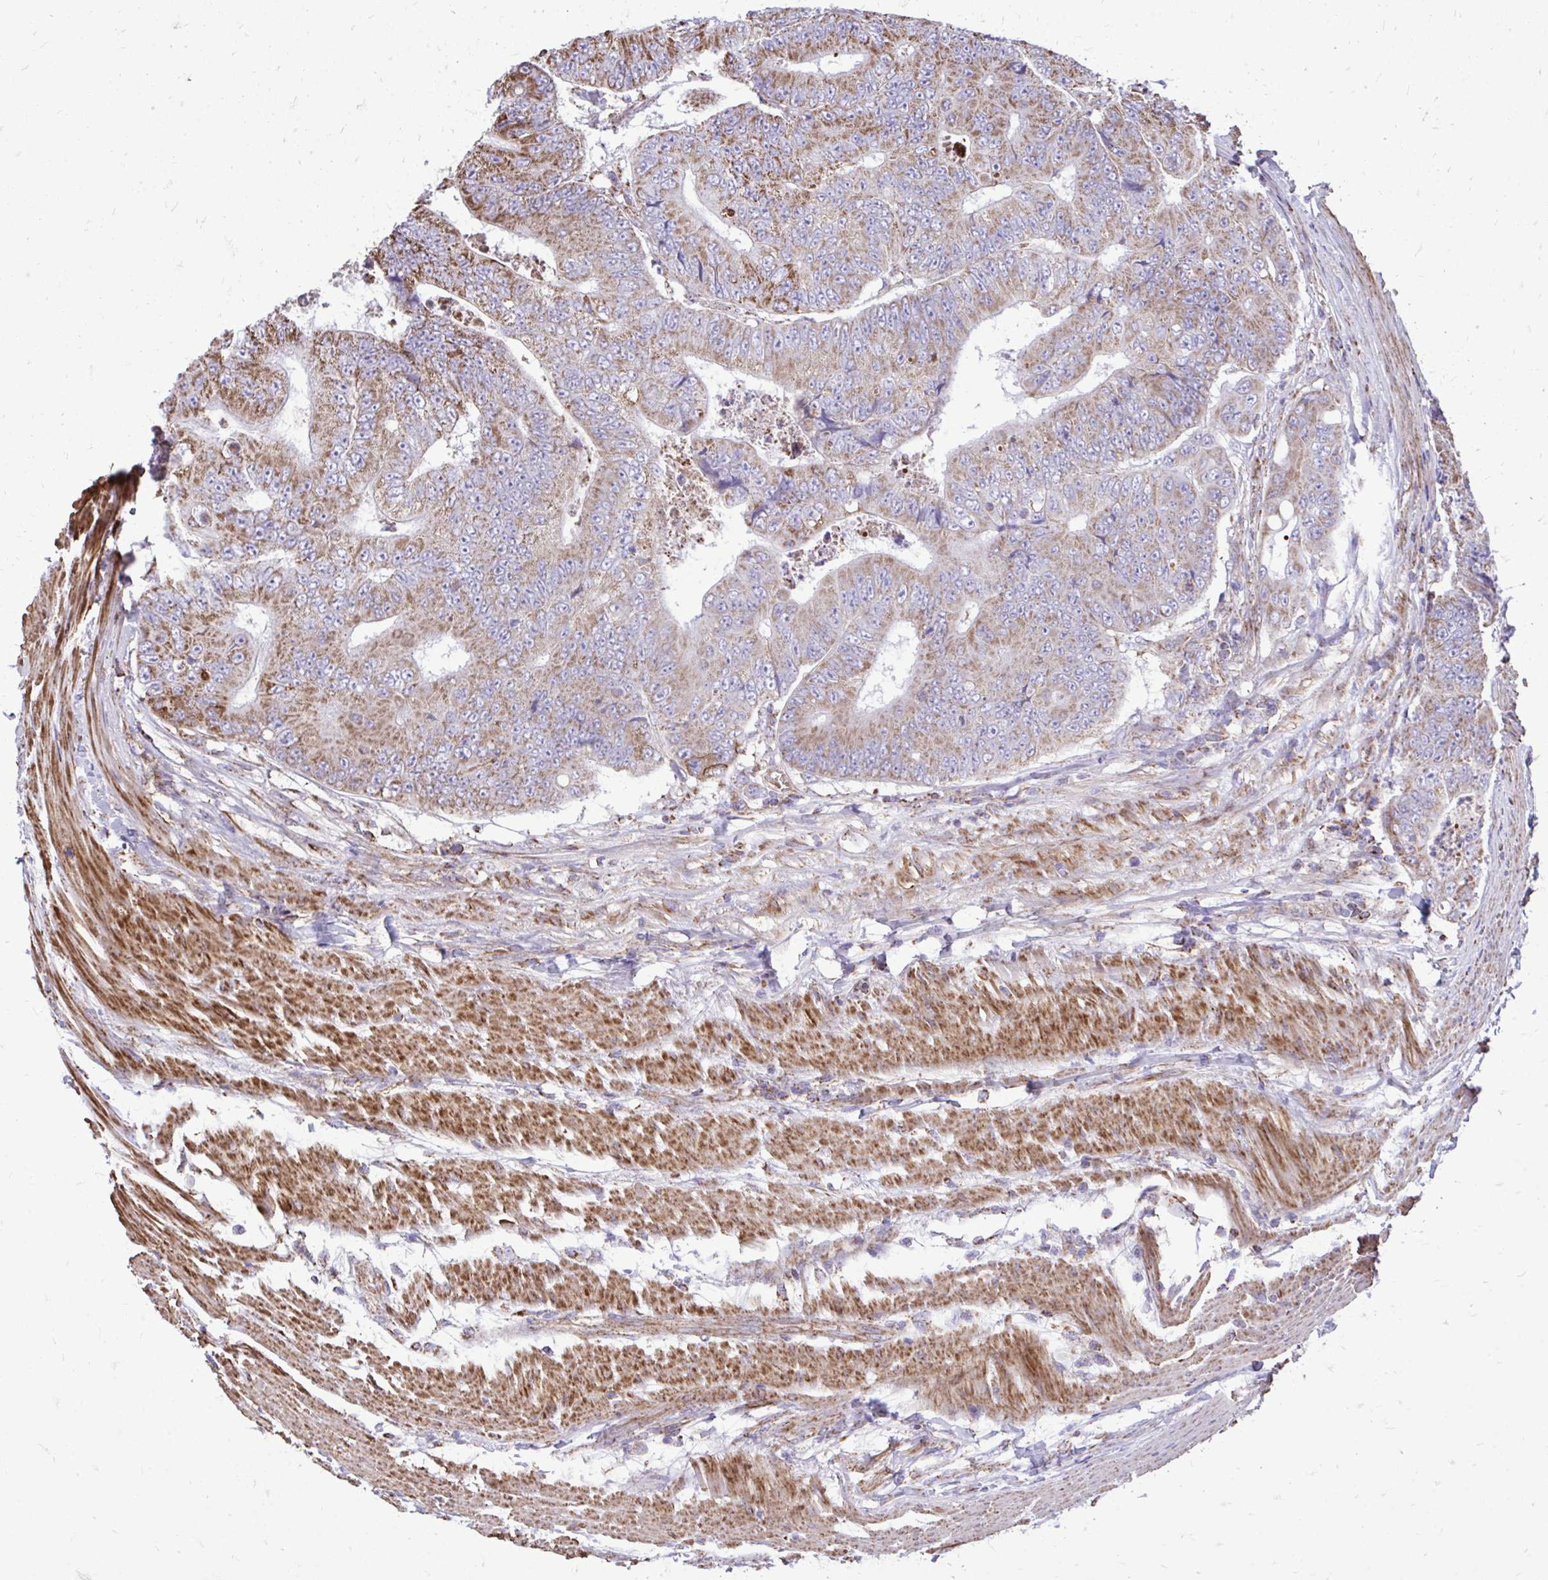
{"staining": {"intensity": "moderate", "quantity": ">75%", "location": "cytoplasmic/membranous"}, "tissue": "colorectal cancer", "cell_type": "Tumor cells", "image_type": "cancer", "snomed": [{"axis": "morphology", "description": "Adenocarcinoma, NOS"}, {"axis": "topography", "description": "Colon"}], "caption": "Immunohistochemical staining of colorectal cancer reveals medium levels of moderate cytoplasmic/membranous protein expression in approximately >75% of tumor cells.", "gene": "UBE2C", "patient": {"sex": "female", "age": 48}}